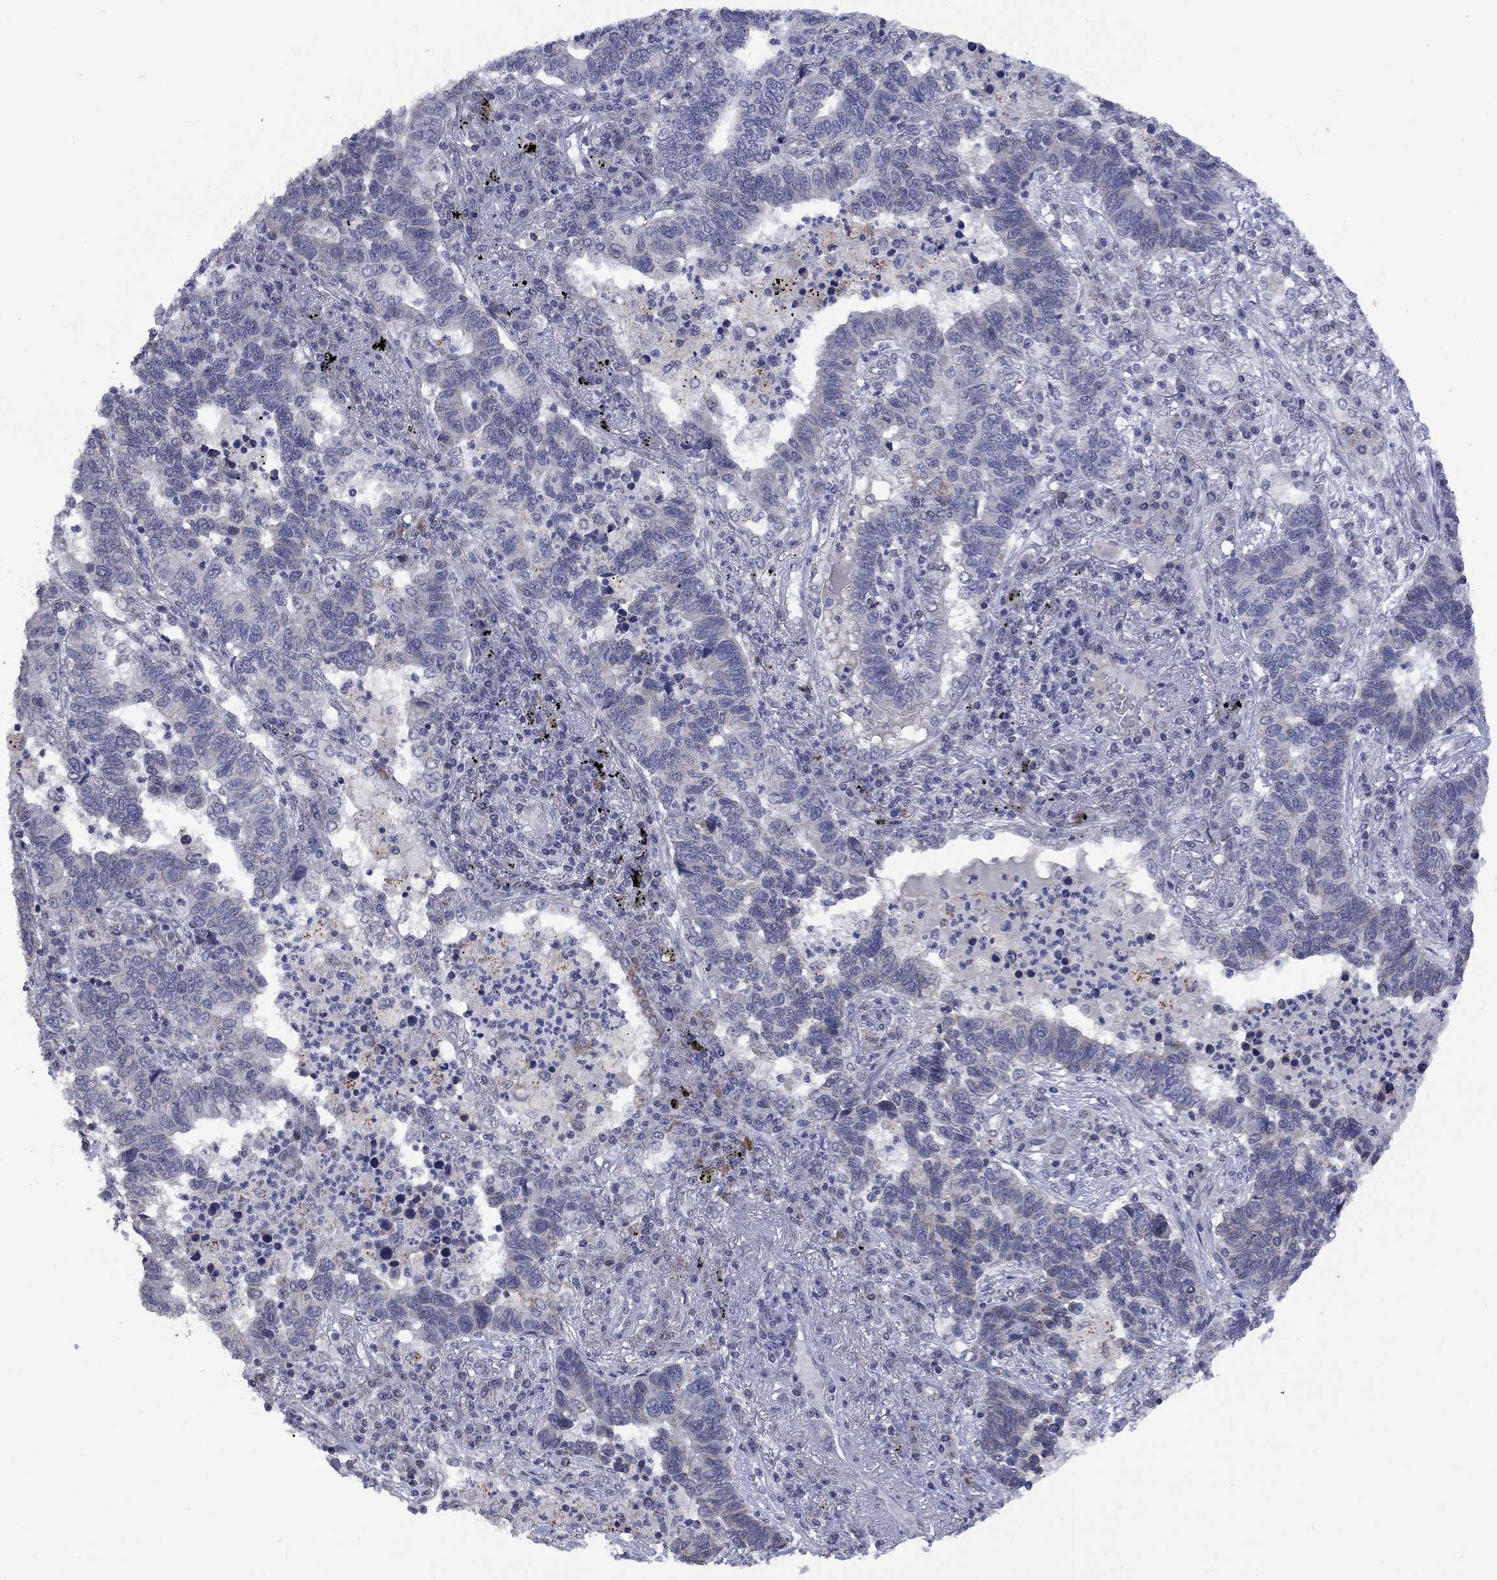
{"staining": {"intensity": "negative", "quantity": "none", "location": "none"}, "tissue": "lung cancer", "cell_type": "Tumor cells", "image_type": "cancer", "snomed": [{"axis": "morphology", "description": "Adenocarcinoma, NOS"}, {"axis": "topography", "description": "Lung"}], "caption": "Lung cancer was stained to show a protein in brown. There is no significant staining in tumor cells.", "gene": "KCNJ16", "patient": {"sex": "female", "age": 57}}